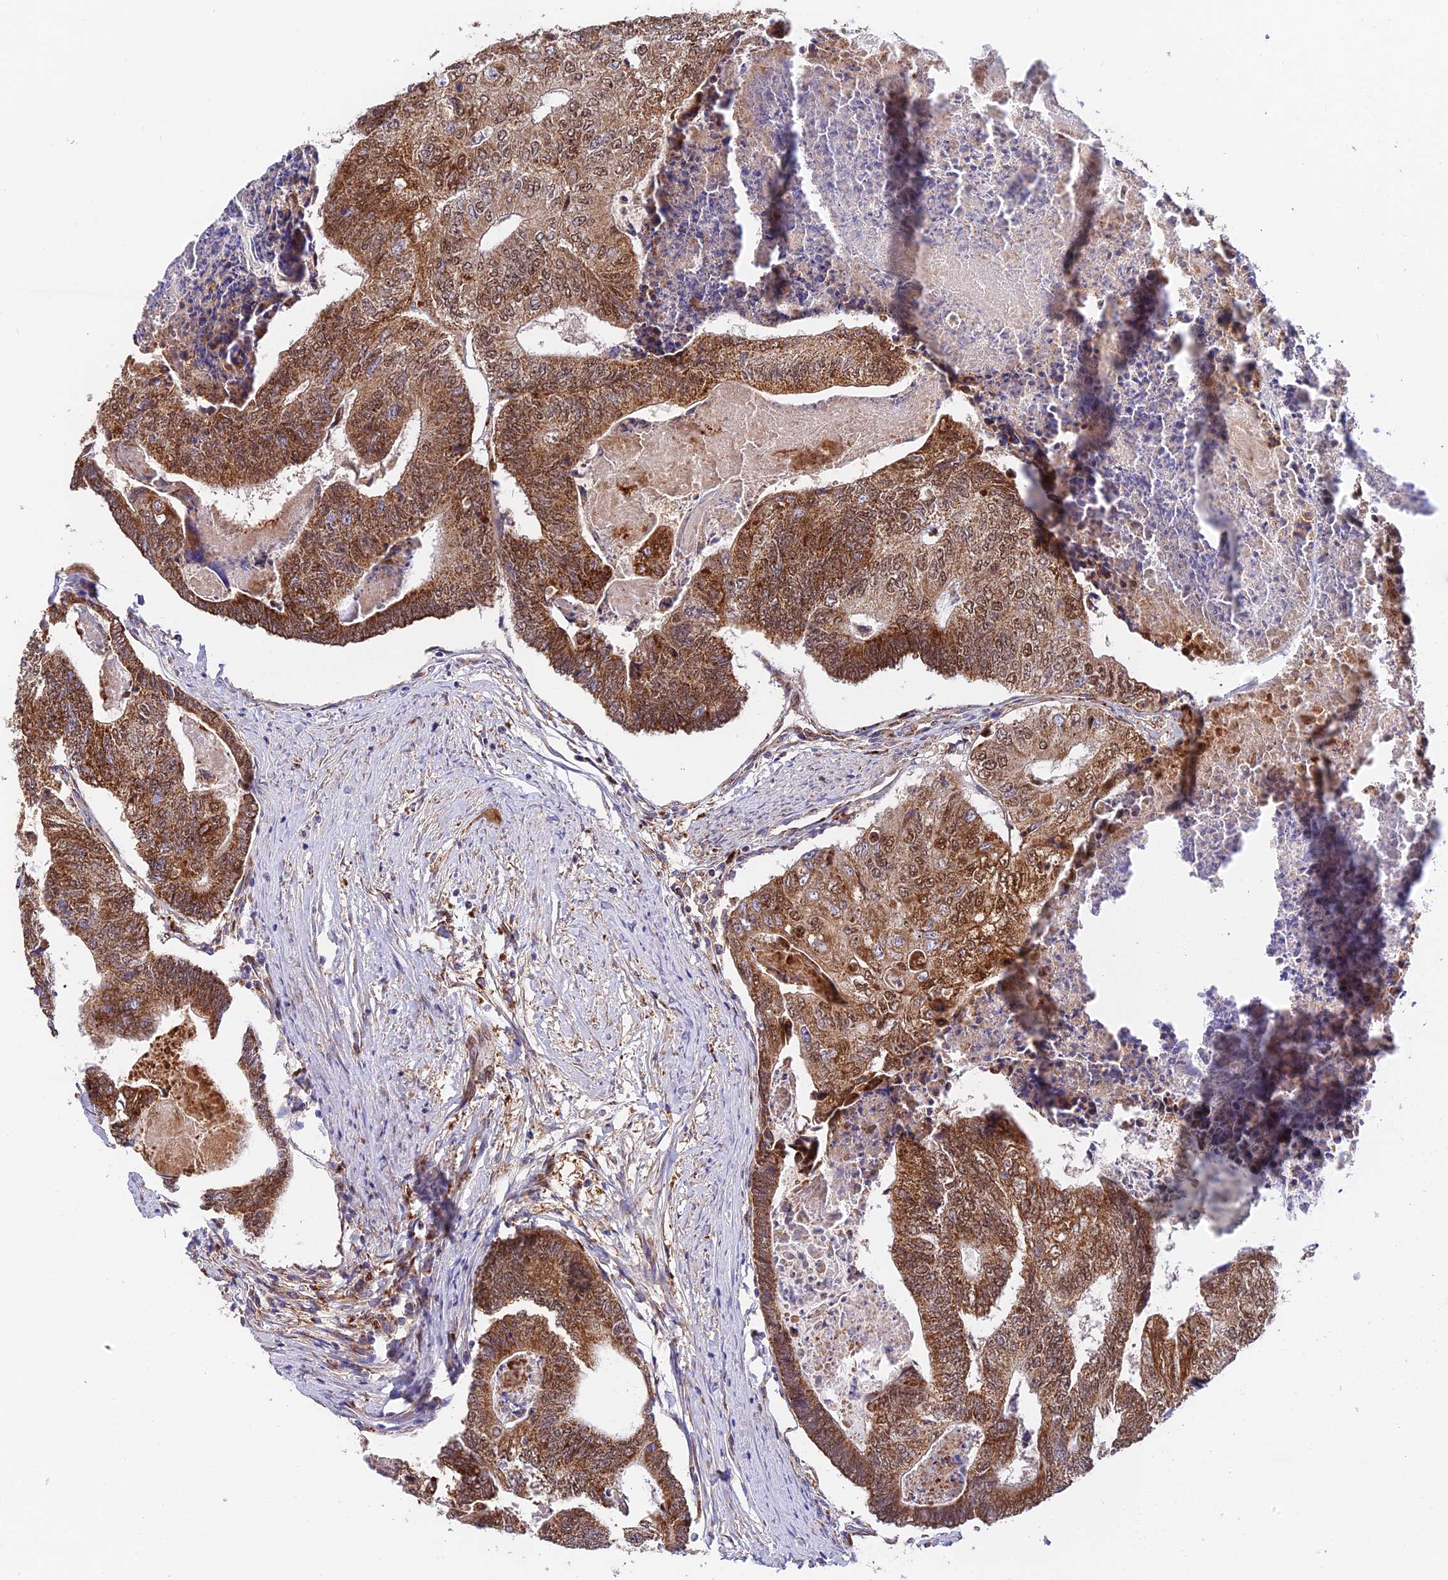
{"staining": {"intensity": "moderate", "quantity": ">75%", "location": "cytoplasmic/membranous,nuclear"}, "tissue": "colorectal cancer", "cell_type": "Tumor cells", "image_type": "cancer", "snomed": [{"axis": "morphology", "description": "Adenocarcinoma, NOS"}, {"axis": "topography", "description": "Colon"}], "caption": "DAB immunohistochemical staining of human adenocarcinoma (colorectal) displays moderate cytoplasmic/membranous and nuclear protein expression in approximately >75% of tumor cells.", "gene": "PODNL1", "patient": {"sex": "female", "age": 67}}